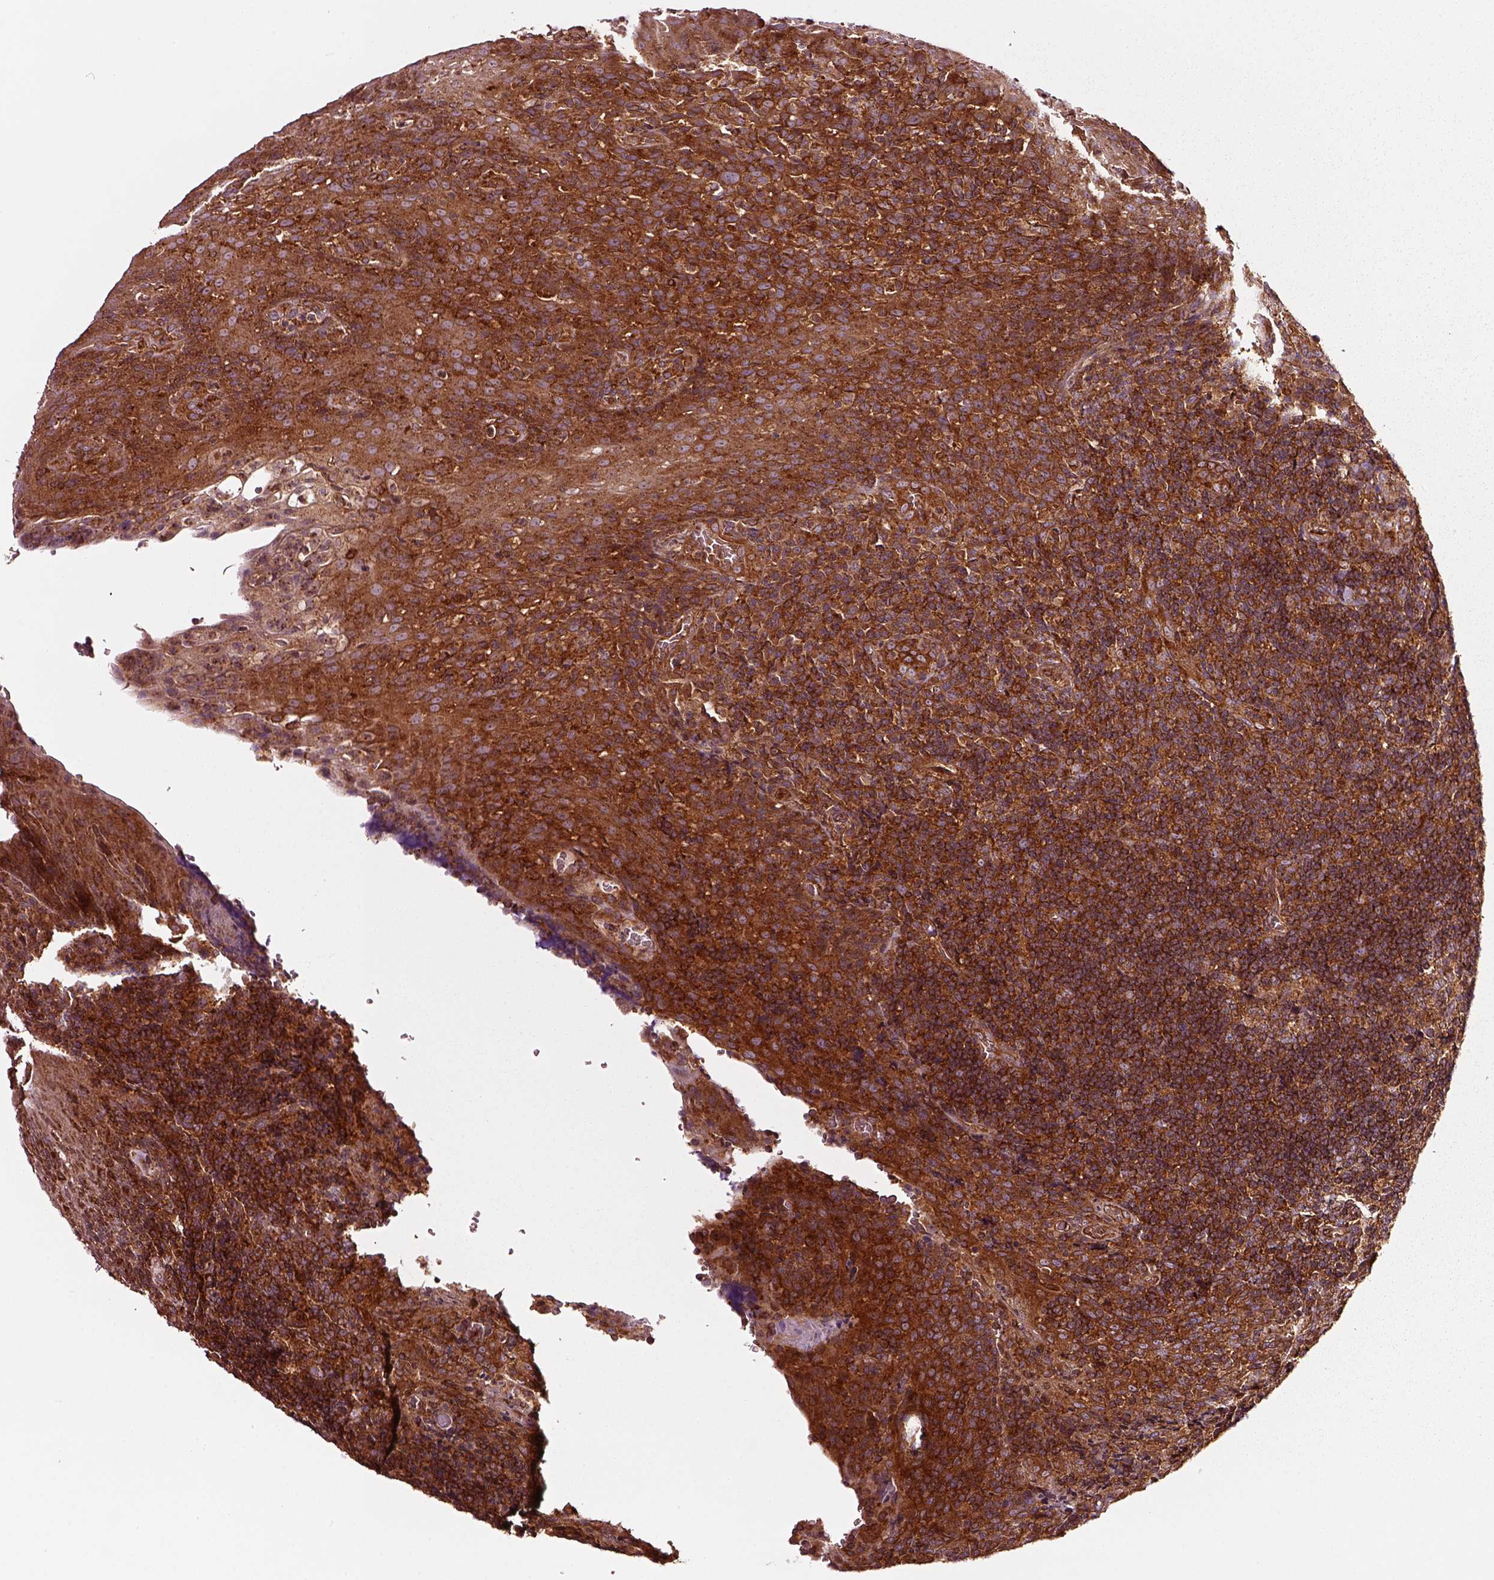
{"staining": {"intensity": "strong", "quantity": "25%-75%", "location": "cytoplasmic/membranous"}, "tissue": "tonsil", "cell_type": "Germinal center cells", "image_type": "normal", "snomed": [{"axis": "morphology", "description": "Normal tissue, NOS"}, {"axis": "topography", "description": "Tonsil"}], "caption": "A high-resolution histopathology image shows immunohistochemistry (IHC) staining of benign tonsil, which demonstrates strong cytoplasmic/membranous expression in about 25%-75% of germinal center cells. (DAB IHC, brown staining for protein, blue staining for nuclei).", "gene": "WASHC2A", "patient": {"sex": "male", "age": 17}}